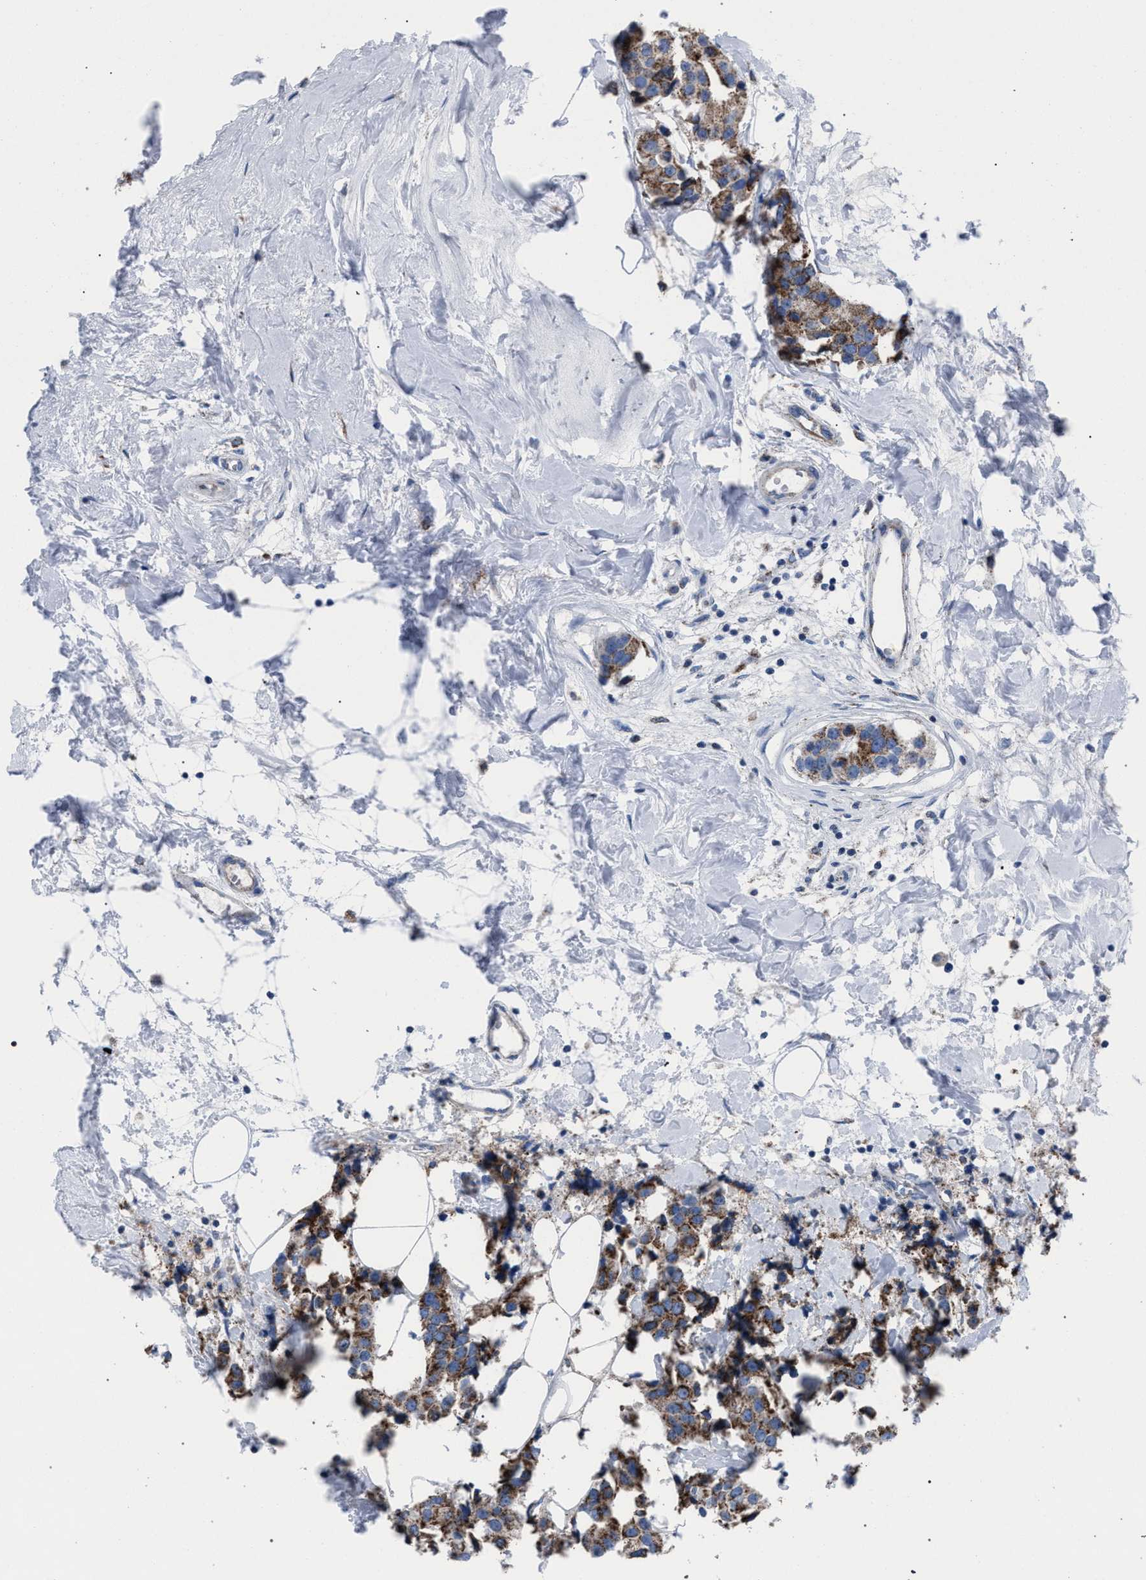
{"staining": {"intensity": "moderate", "quantity": ">75%", "location": "cytoplasmic/membranous"}, "tissue": "breast cancer", "cell_type": "Tumor cells", "image_type": "cancer", "snomed": [{"axis": "morphology", "description": "Normal tissue, NOS"}, {"axis": "morphology", "description": "Duct carcinoma"}, {"axis": "topography", "description": "Breast"}], "caption": "Brown immunohistochemical staining in breast cancer reveals moderate cytoplasmic/membranous staining in approximately >75% of tumor cells.", "gene": "HSD17B4", "patient": {"sex": "female", "age": 39}}